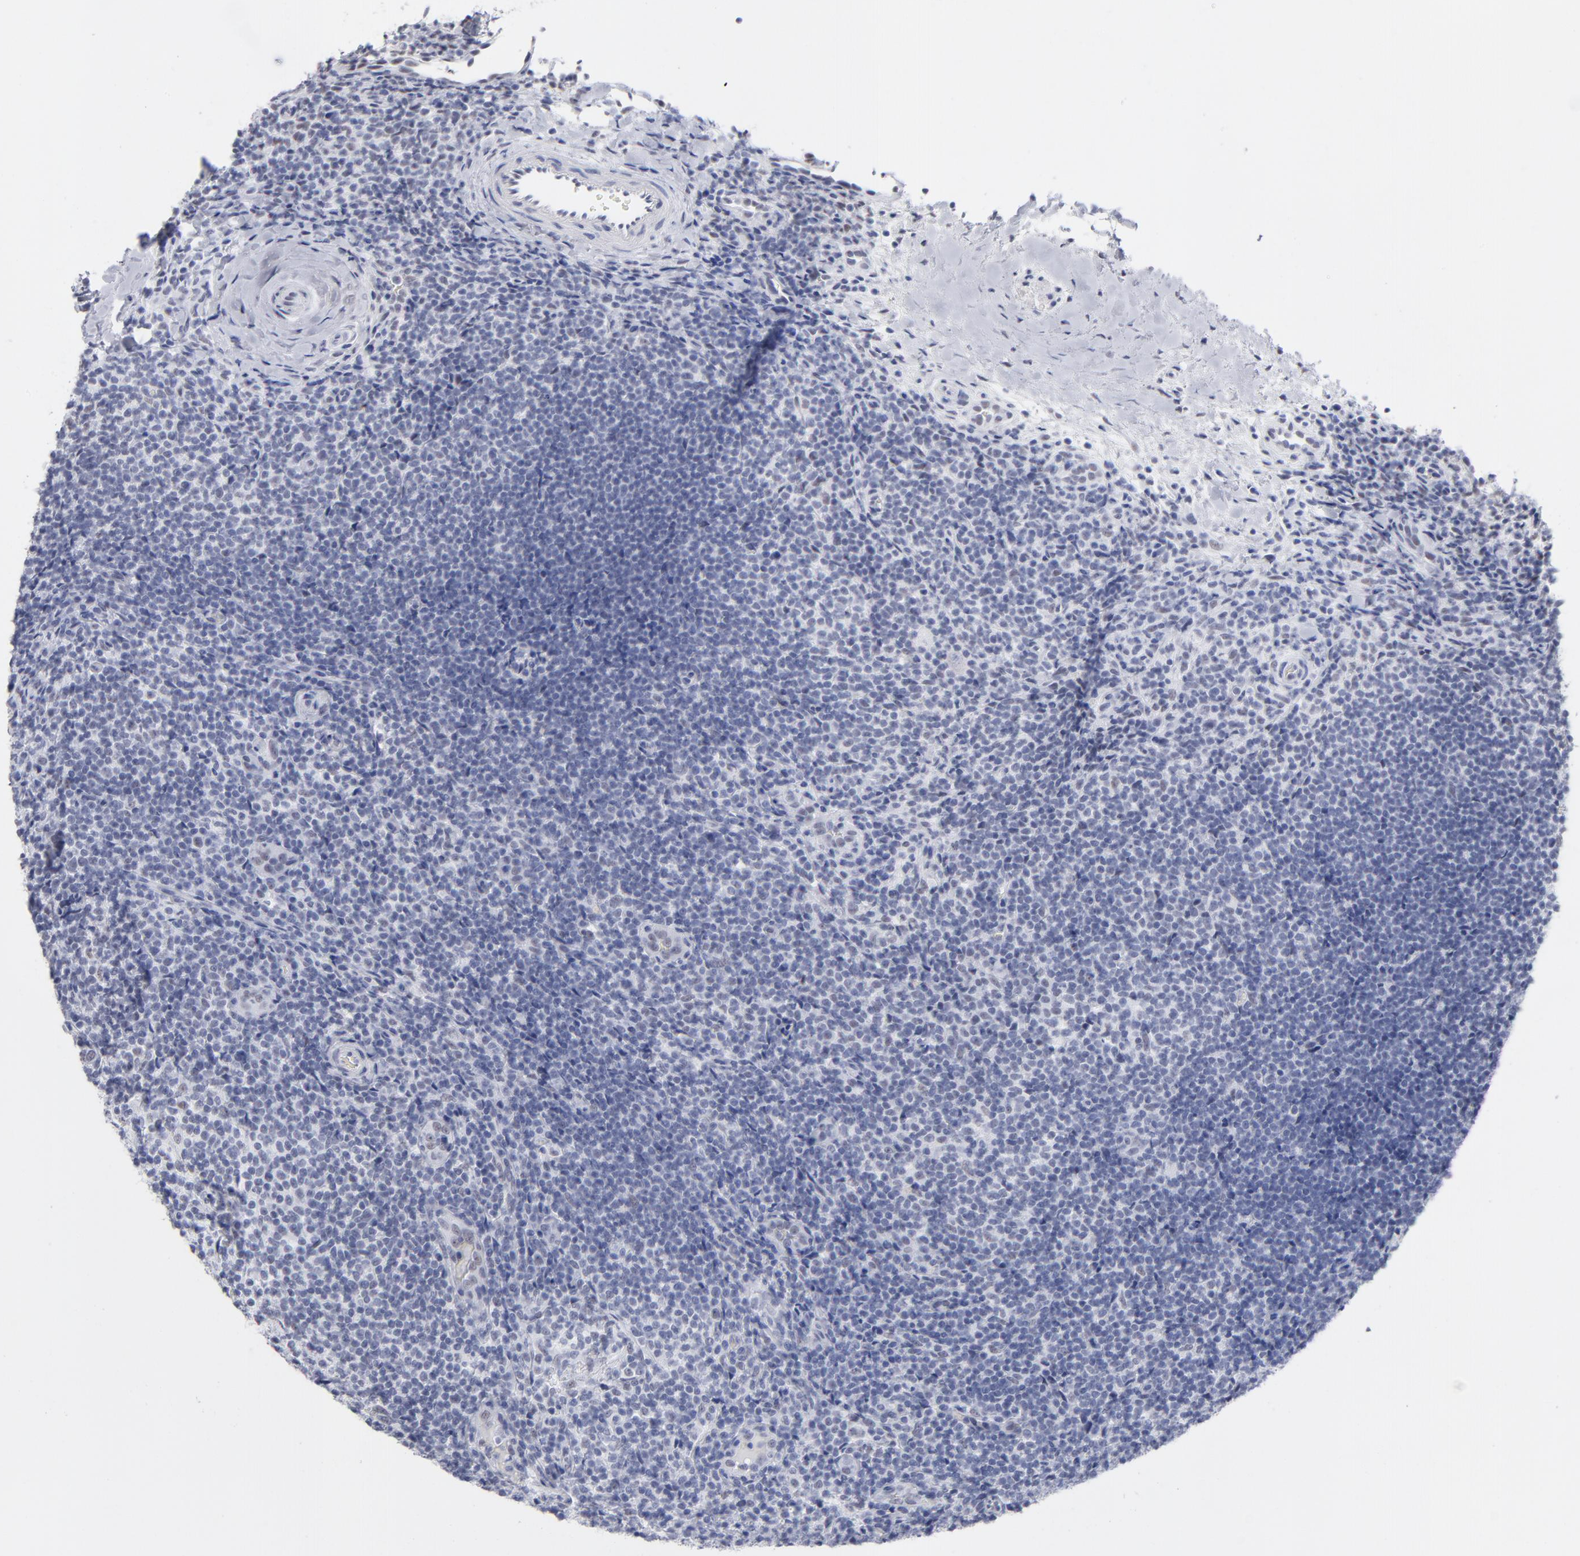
{"staining": {"intensity": "weak", "quantity": "<25%", "location": "nuclear"}, "tissue": "lymphoma", "cell_type": "Tumor cells", "image_type": "cancer", "snomed": [{"axis": "morphology", "description": "Malignant lymphoma, non-Hodgkin's type, Low grade"}, {"axis": "topography", "description": "Lymph node"}], "caption": "There is no significant positivity in tumor cells of malignant lymphoma, non-Hodgkin's type (low-grade).", "gene": "SNRPB", "patient": {"sex": "female", "age": 76}}